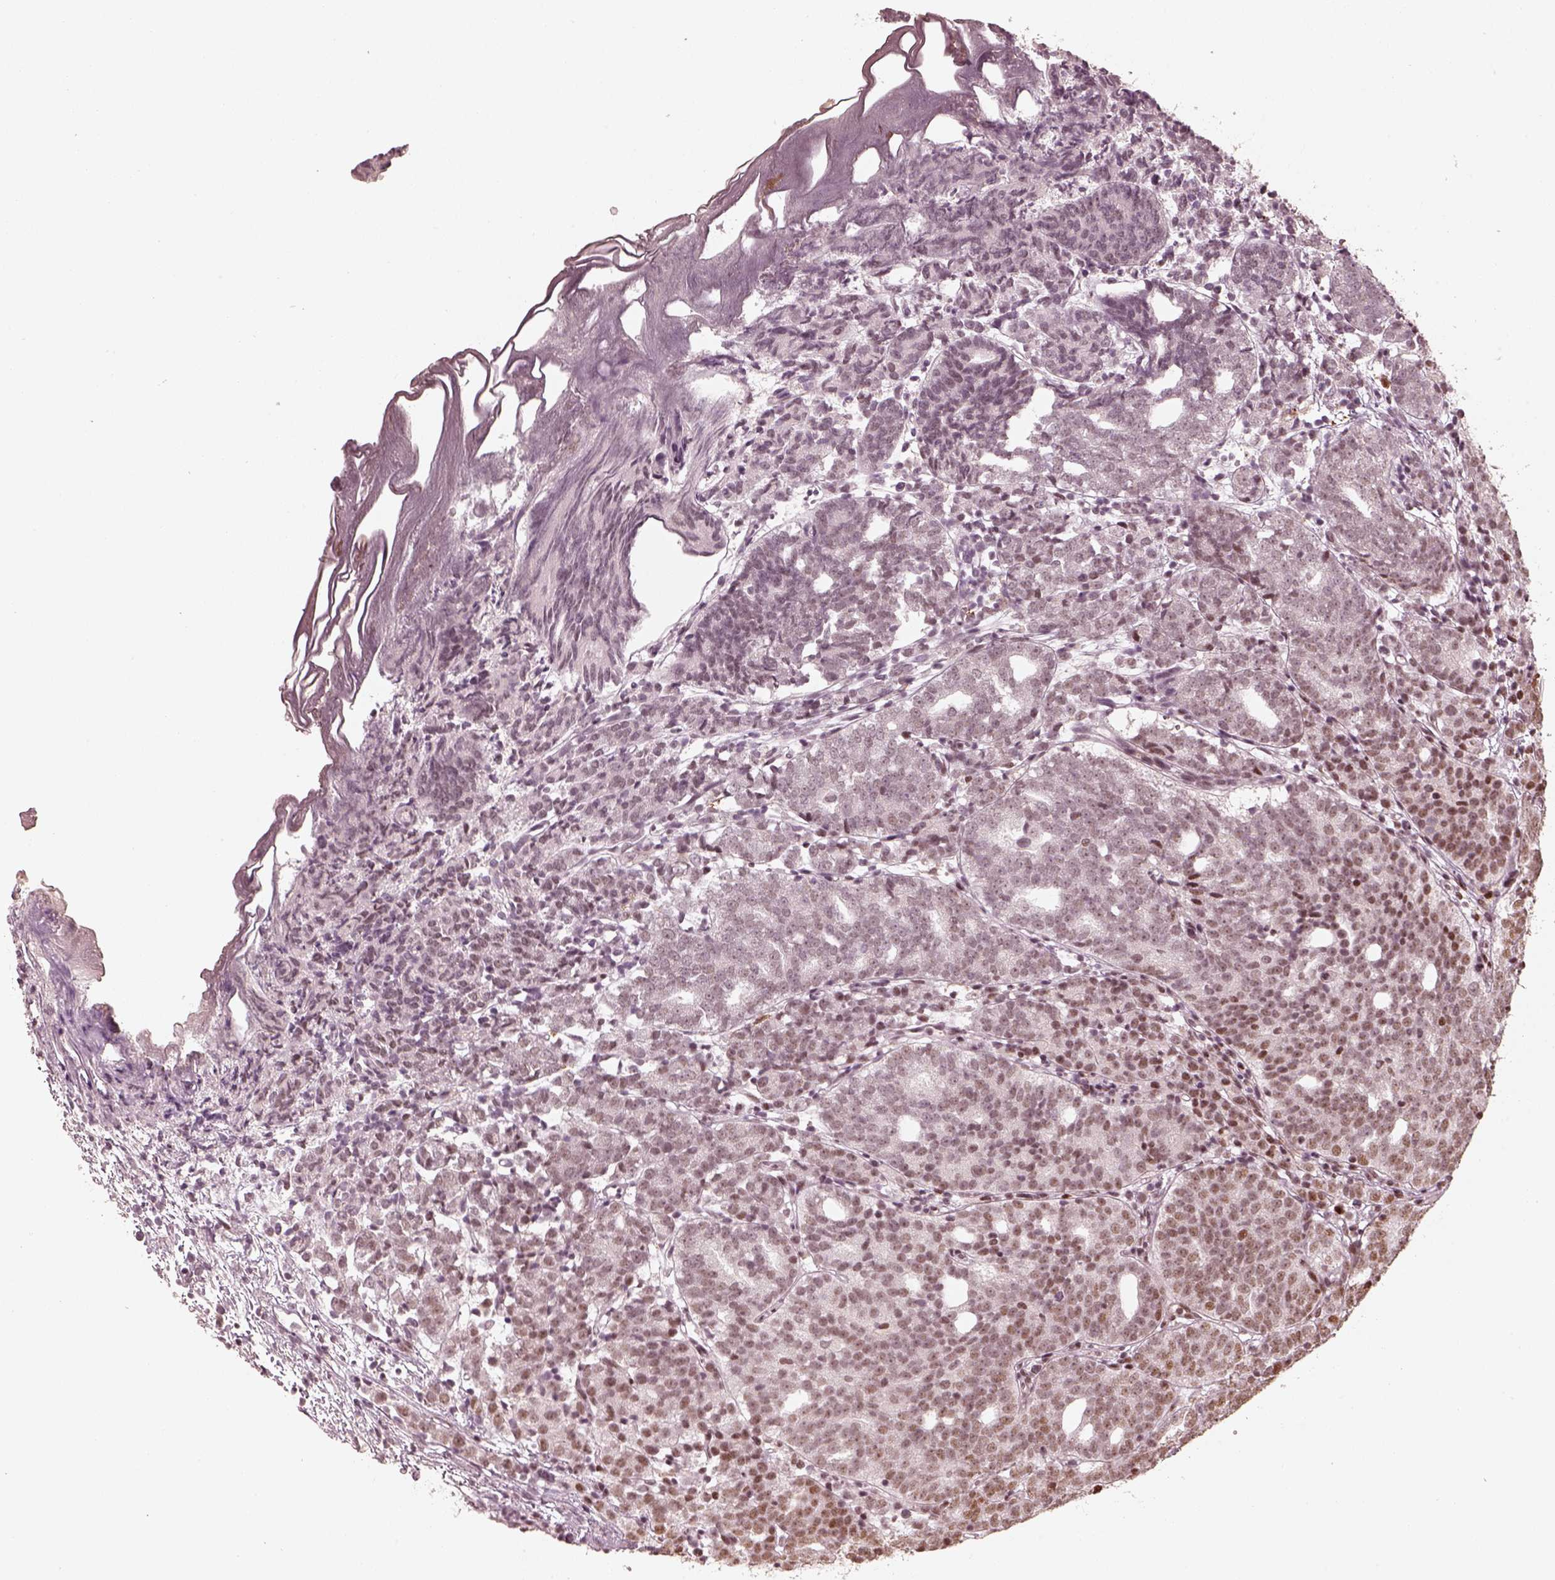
{"staining": {"intensity": "moderate", "quantity": ">75%", "location": "nuclear"}, "tissue": "prostate cancer", "cell_type": "Tumor cells", "image_type": "cancer", "snomed": [{"axis": "morphology", "description": "Adenocarcinoma, High grade"}, {"axis": "topography", "description": "Prostate"}], "caption": "Protein staining of prostate cancer (high-grade adenocarcinoma) tissue reveals moderate nuclear positivity in approximately >75% of tumor cells.", "gene": "HNRNPC", "patient": {"sex": "male", "age": 53}}